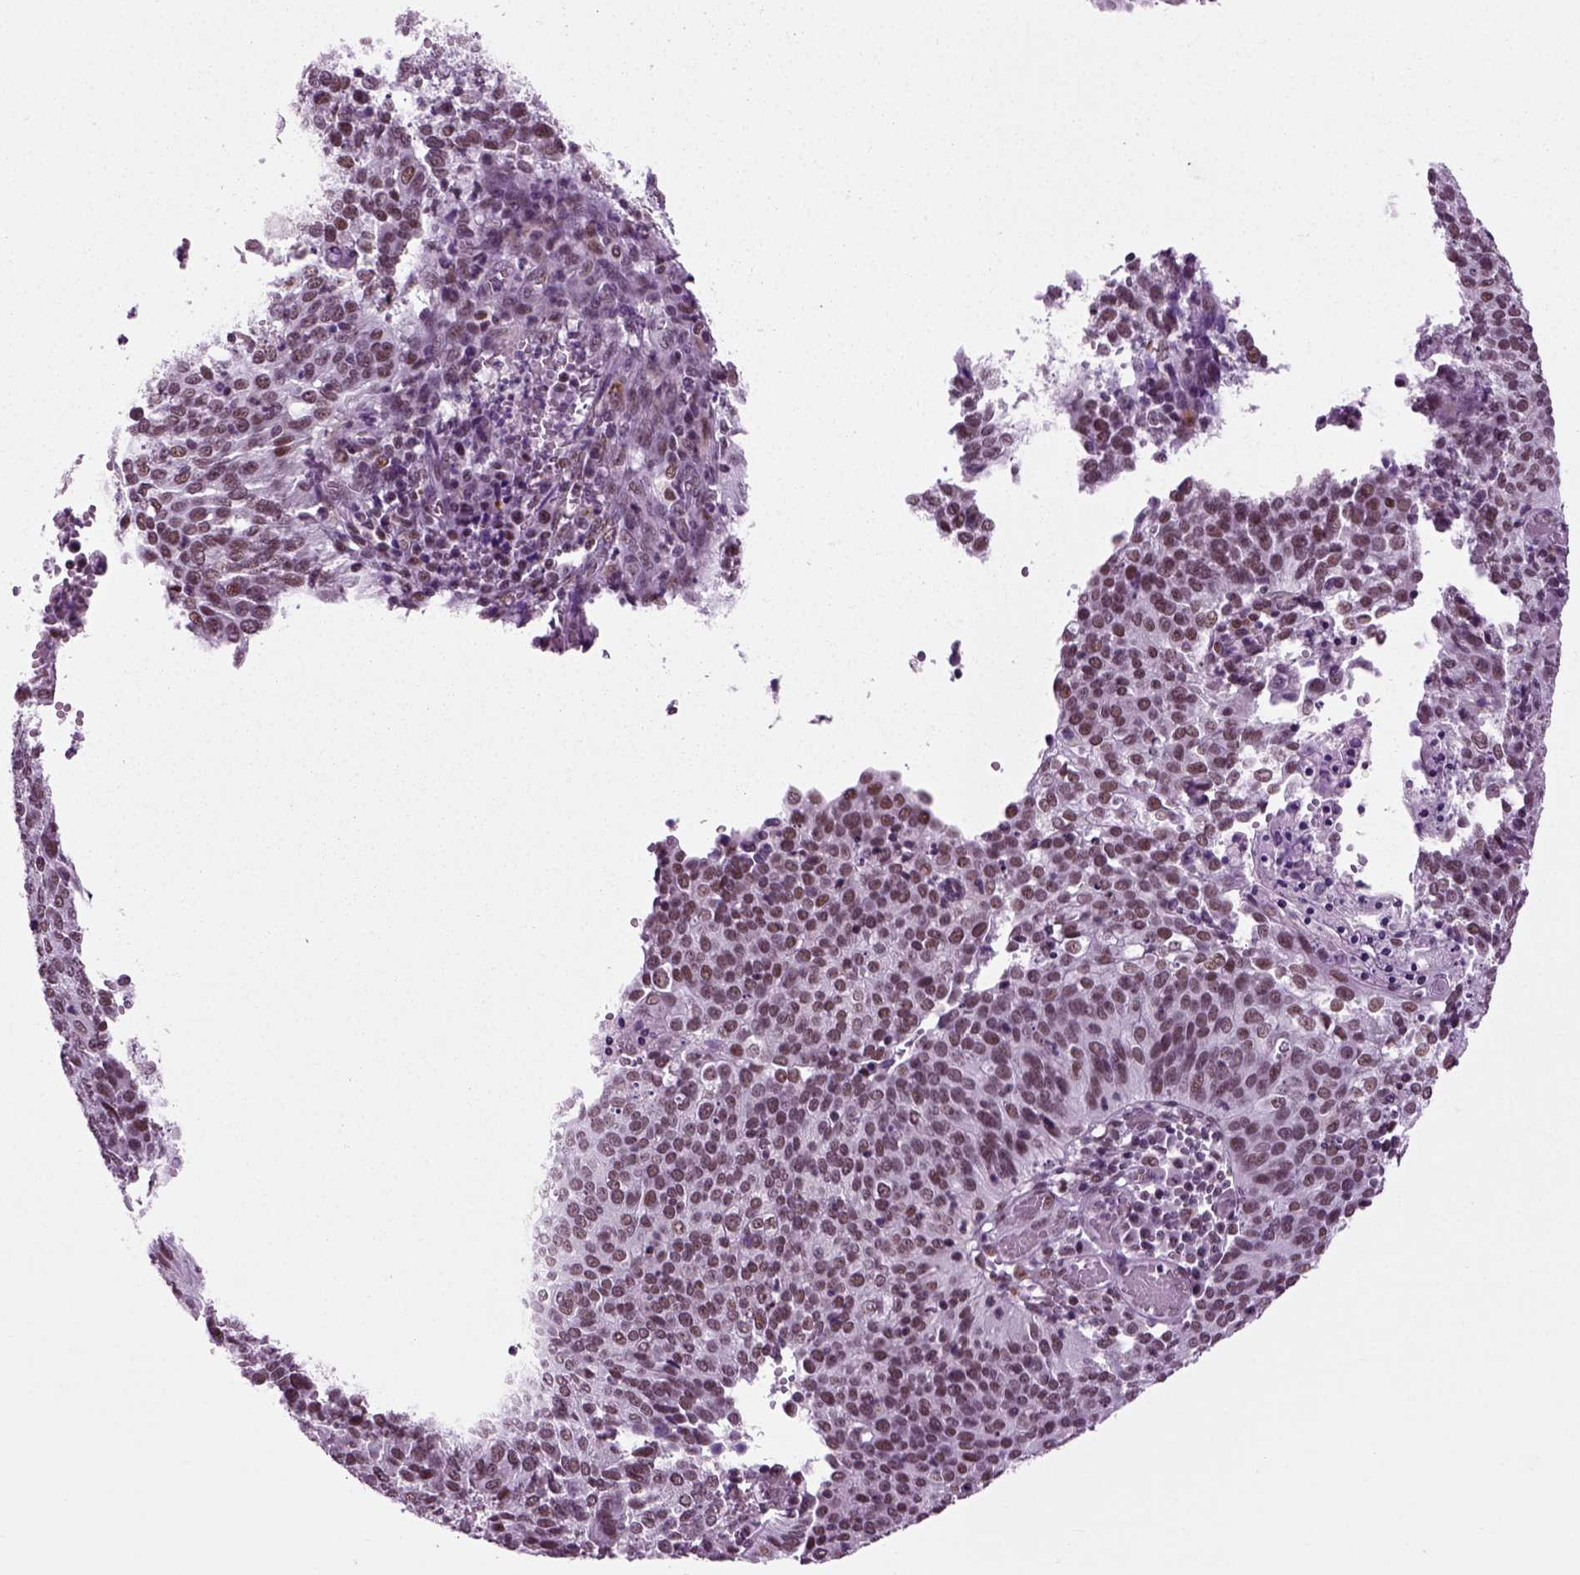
{"staining": {"intensity": "moderate", "quantity": "<25%", "location": "nuclear"}, "tissue": "cervical cancer", "cell_type": "Tumor cells", "image_type": "cancer", "snomed": [{"axis": "morphology", "description": "Squamous cell carcinoma, NOS"}, {"axis": "topography", "description": "Cervix"}], "caption": "Protein positivity by immunohistochemistry (IHC) reveals moderate nuclear expression in about <25% of tumor cells in cervical squamous cell carcinoma.", "gene": "RCOR3", "patient": {"sex": "female", "age": 39}}